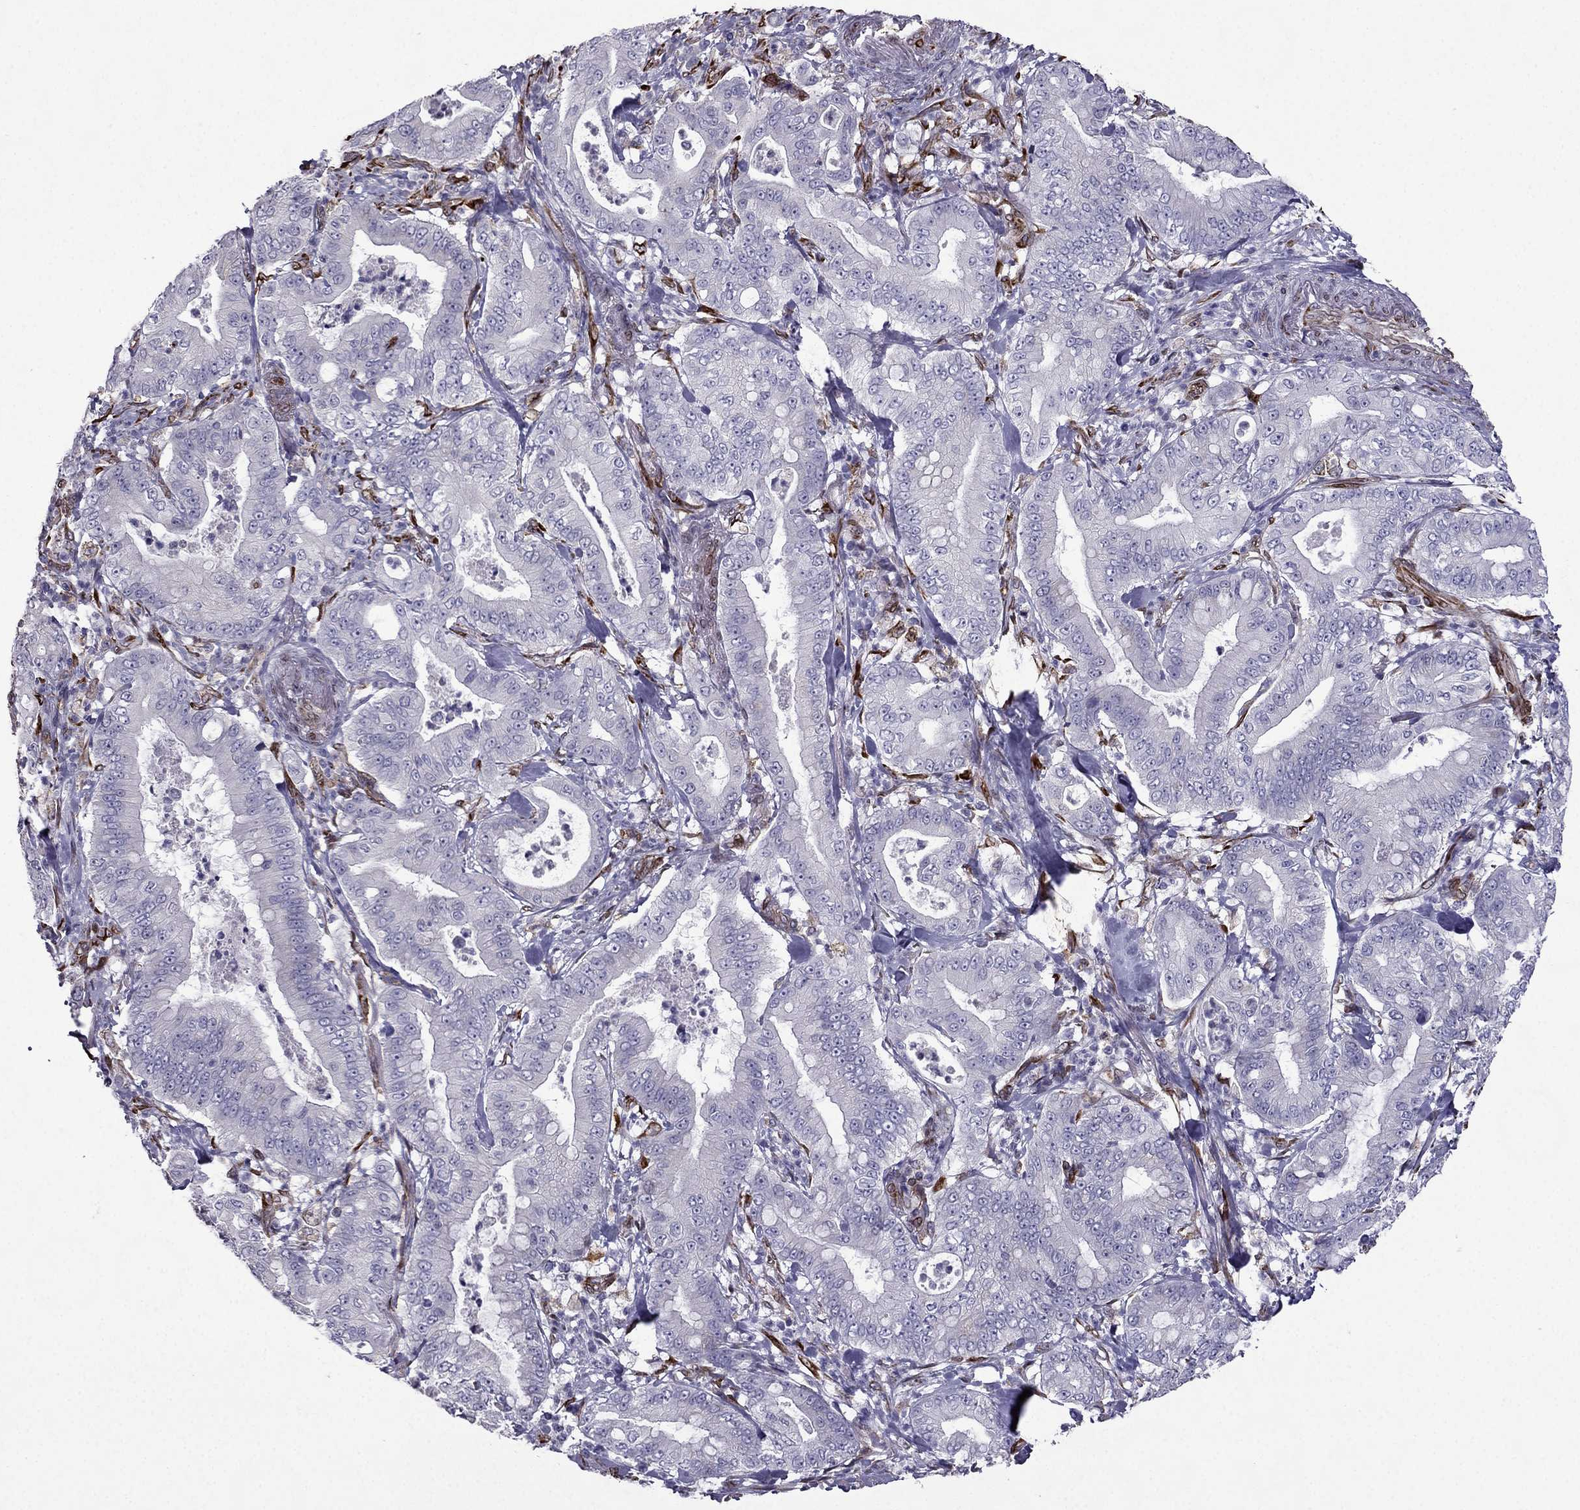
{"staining": {"intensity": "negative", "quantity": "none", "location": "none"}, "tissue": "pancreatic cancer", "cell_type": "Tumor cells", "image_type": "cancer", "snomed": [{"axis": "morphology", "description": "Adenocarcinoma, NOS"}, {"axis": "topography", "description": "Pancreas"}], "caption": "The immunohistochemistry (IHC) micrograph has no significant staining in tumor cells of pancreatic cancer tissue.", "gene": "IKBIP", "patient": {"sex": "male", "age": 71}}